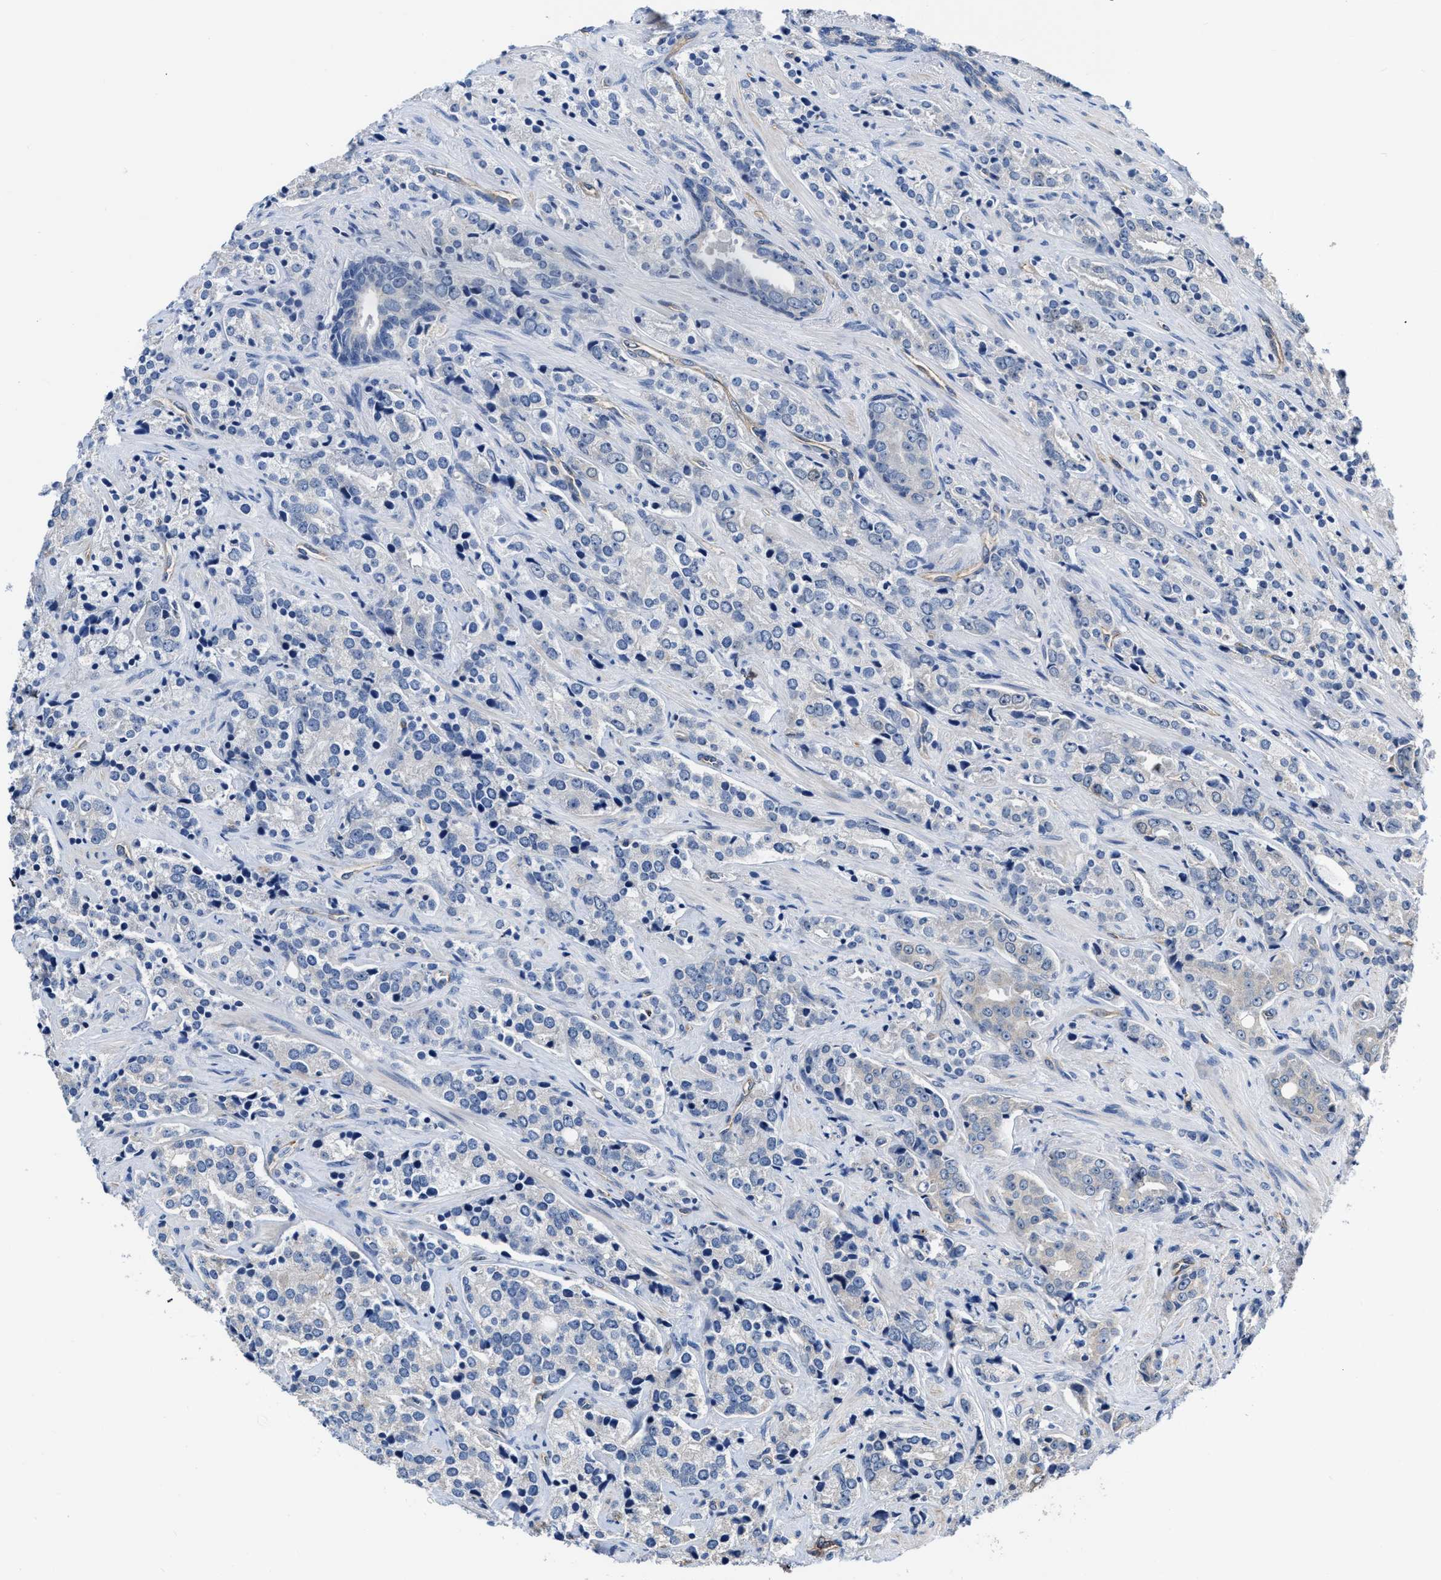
{"staining": {"intensity": "negative", "quantity": "none", "location": "none"}, "tissue": "prostate cancer", "cell_type": "Tumor cells", "image_type": "cancer", "snomed": [{"axis": "morphology", "description": "Adenocarcinoma, High grade"}, {"axis": "topography", "description": "Prostate"}], "caption": "A high-resolution histopathology image shows IHC staining of prostate adenocarcinoma (high-grade), which exhibits no significant expression in tumor cells. (DAB immunohistochemistry (IHC) visualized using brightfield microscopy, high magnification).", "gene": "C22orf42", "patient": {"sex": "male", "age": 71}}